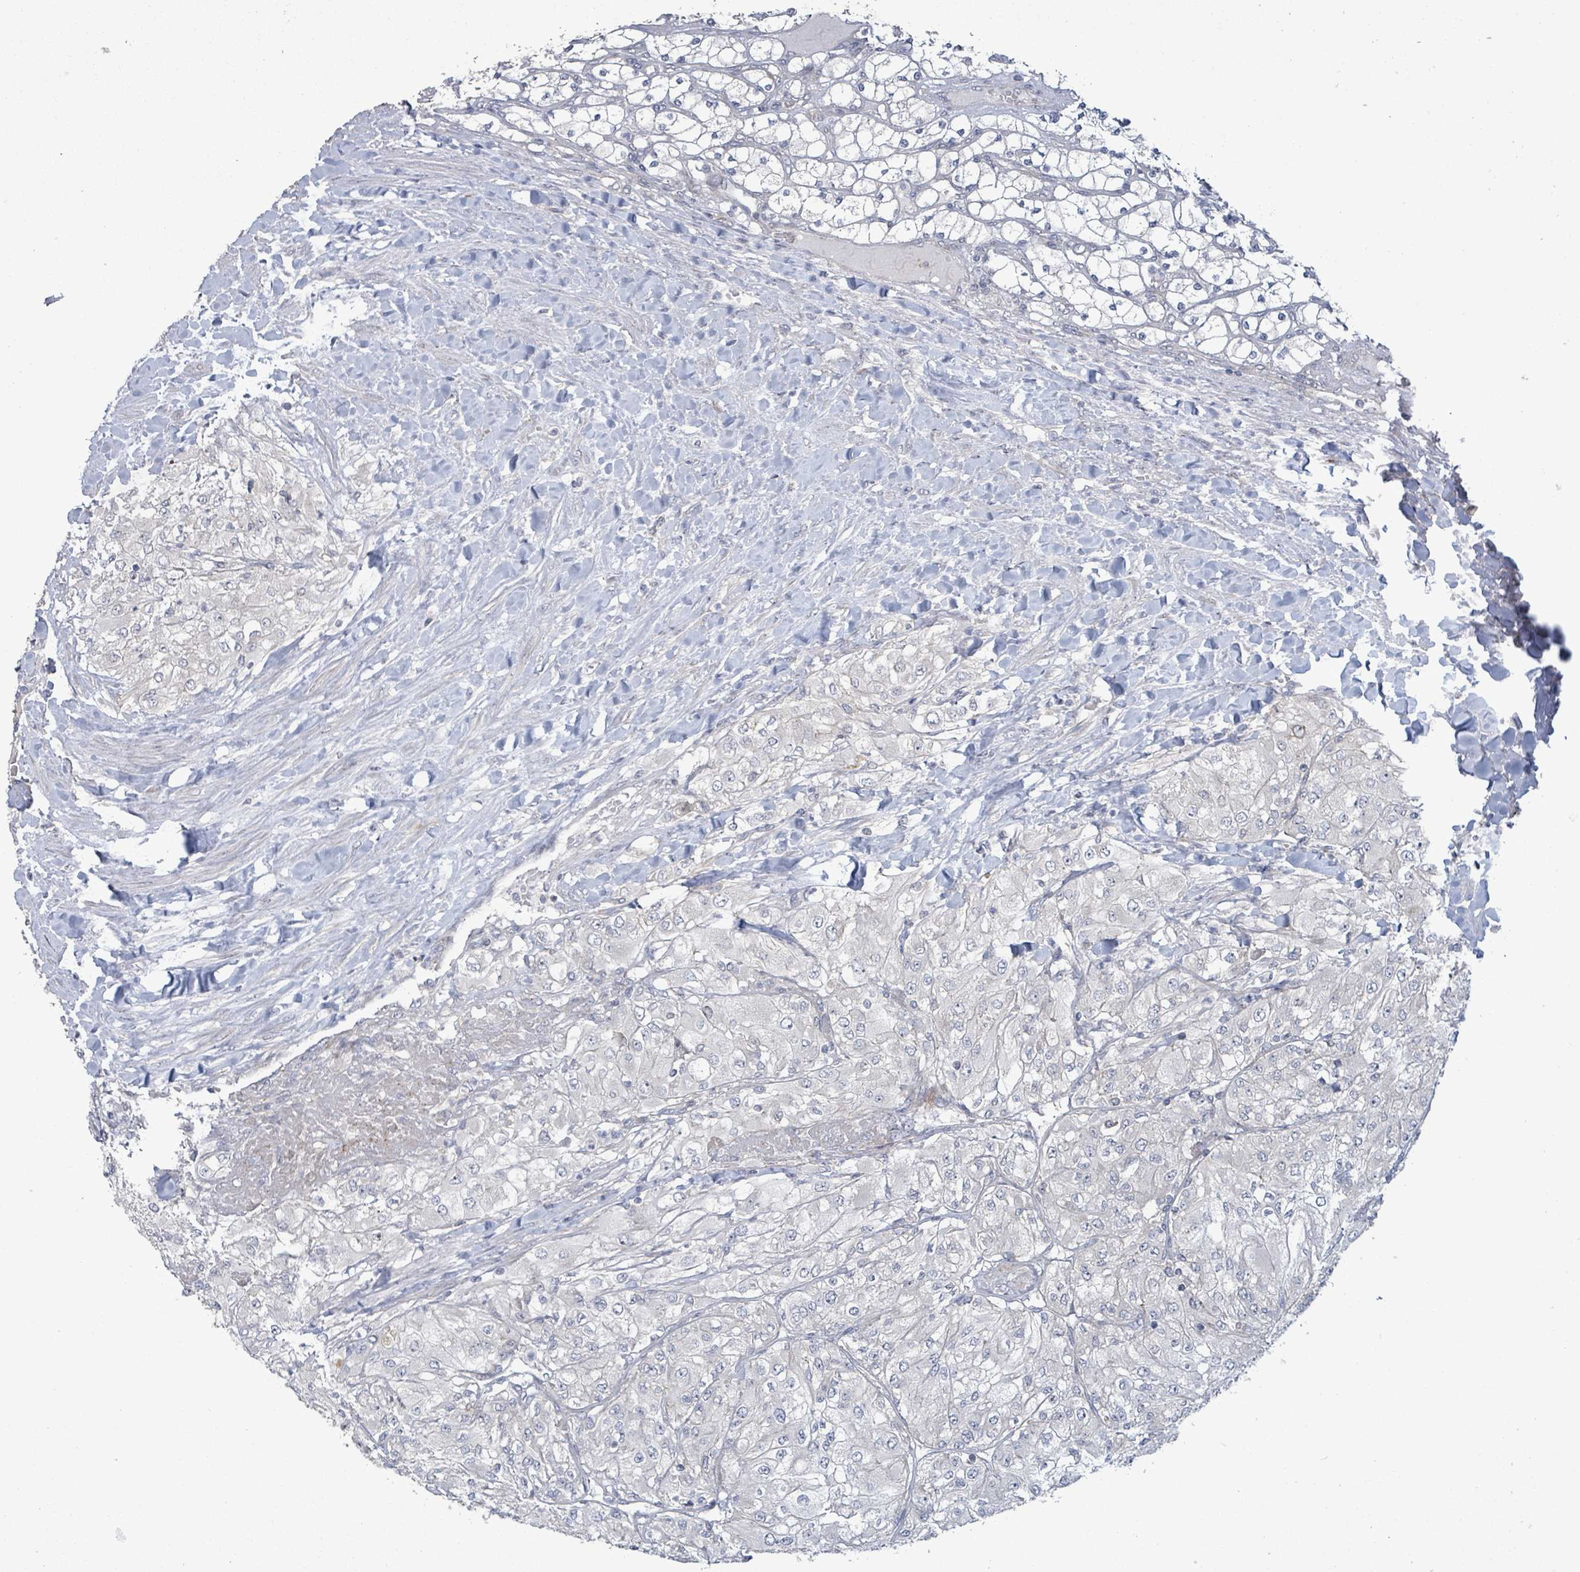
{"staining": {"intensity": "negative", "quantity": "none", "location": "none"}, "tissue": "renal cancer", "cell_type": "Tumor cells", "image_type": "cancer", "snomed": [{"axis": "morphology", "description": "Adenocarcinoma, NOS"}, {"axis": "topography", "description": "Kidney"}], "caption": "An immunohistochemistry image of renal cancer (adenocarcinoma) is shown. There is no staining in tumor cells of renal cancer (adenocarcinoma). (Stains: DAB immunohistochemistry with hematoxylin counter stain, Microscopy: brightfield microscopy at high magnification).", "gene": "LILRA4", "patient": {"sex": "male", "age": 80}}